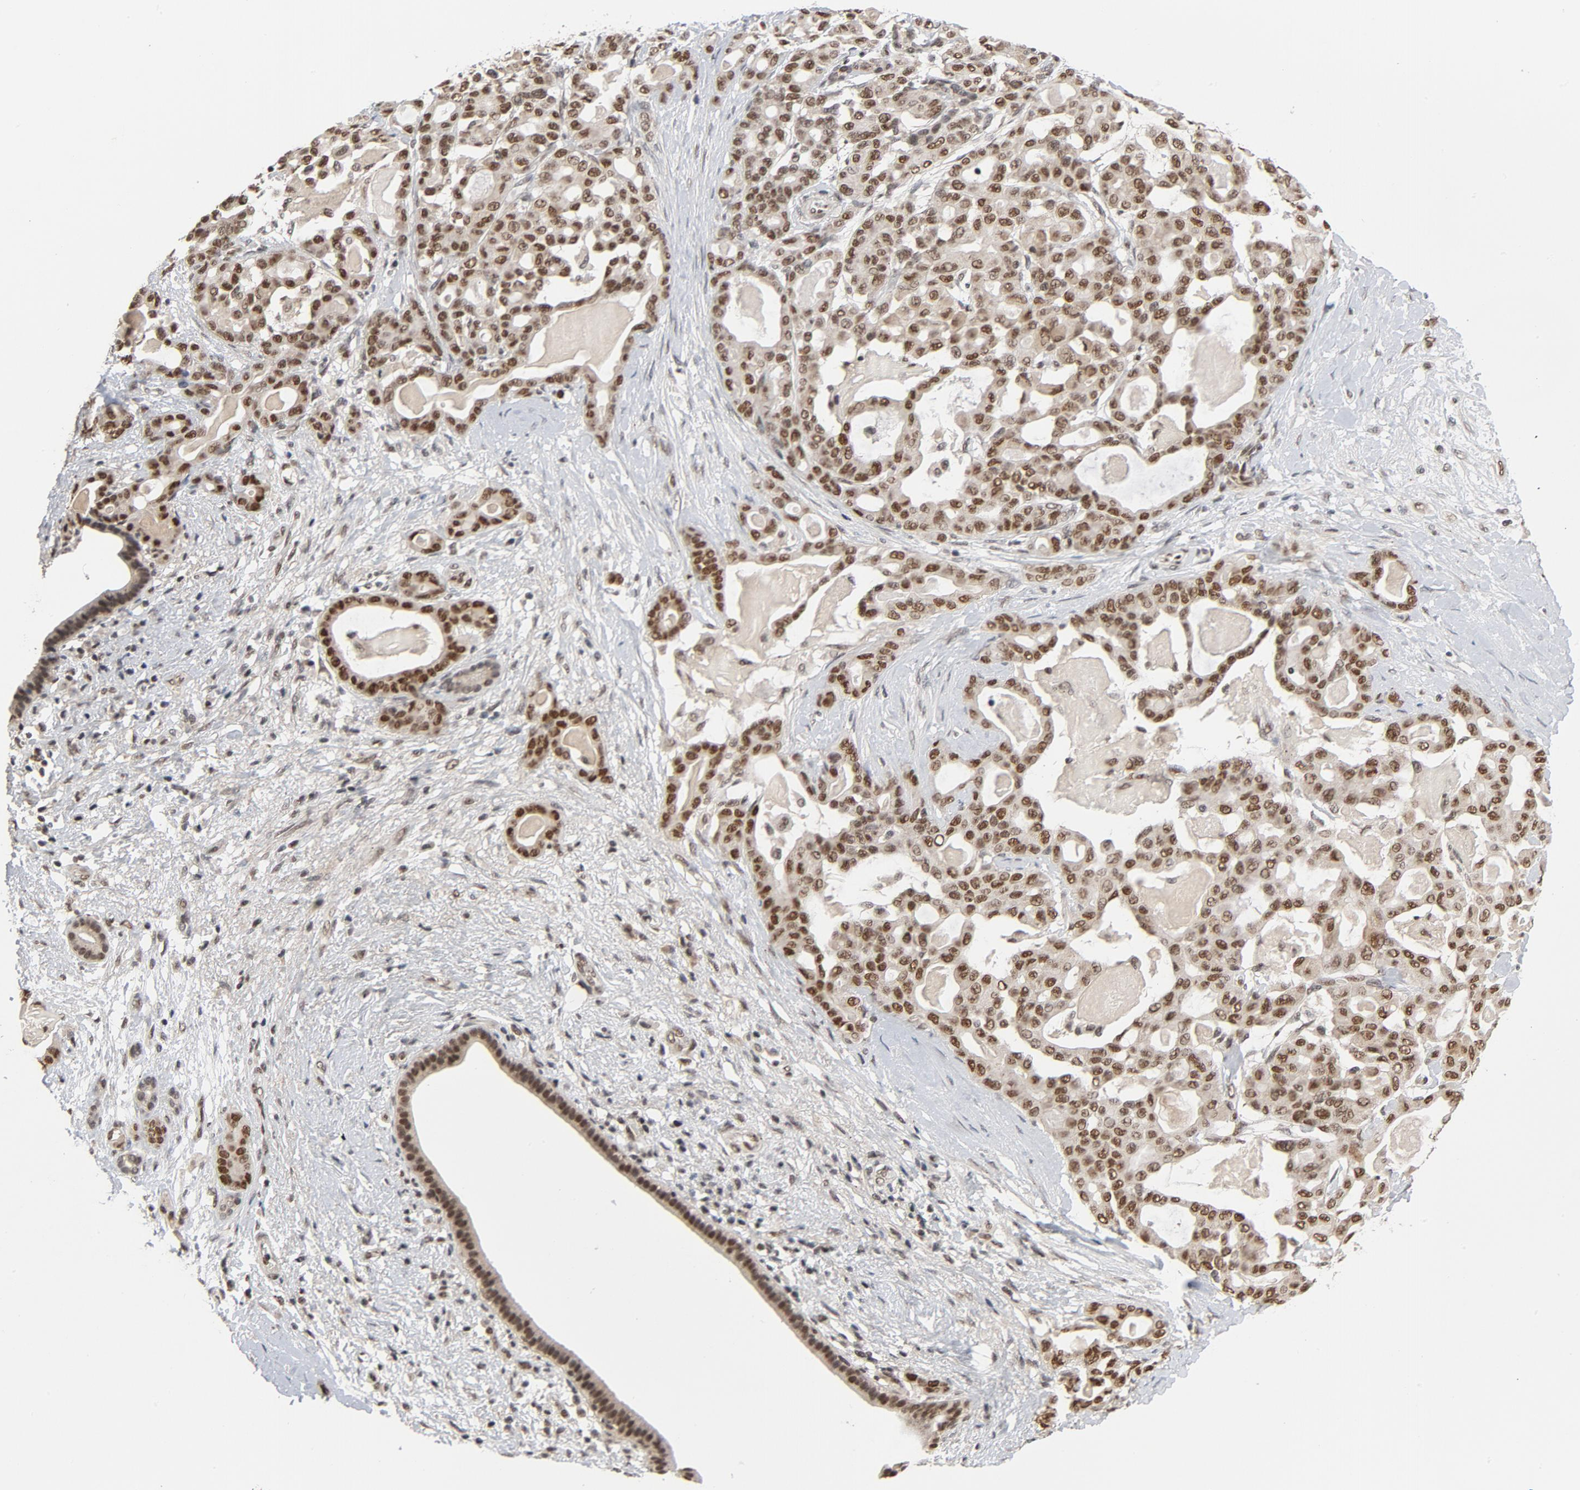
{"staining": {"intensity": "strong", "quantity": ">75%", "location": "nuclear"}, "tissue": "pancreatic cancer", "cell_type": "Tumor cells", "image_type": "cancer", "snomed": [{"axis": "morphology", "description": "Adenocarcinoma, NOS"}, {"axis": "topography", "description": "Pancreas"}], "caption": "Strong nuclear positivity is seen in about >75% of tumor cells in adenocarcinoma (pancreatic). Immunohistochemistry (ihc) stains the protein of interest in brown and the nuclei are stained blue.", "gene": "SMARCD1", "patient": {"sex": "male", "age": 63}}